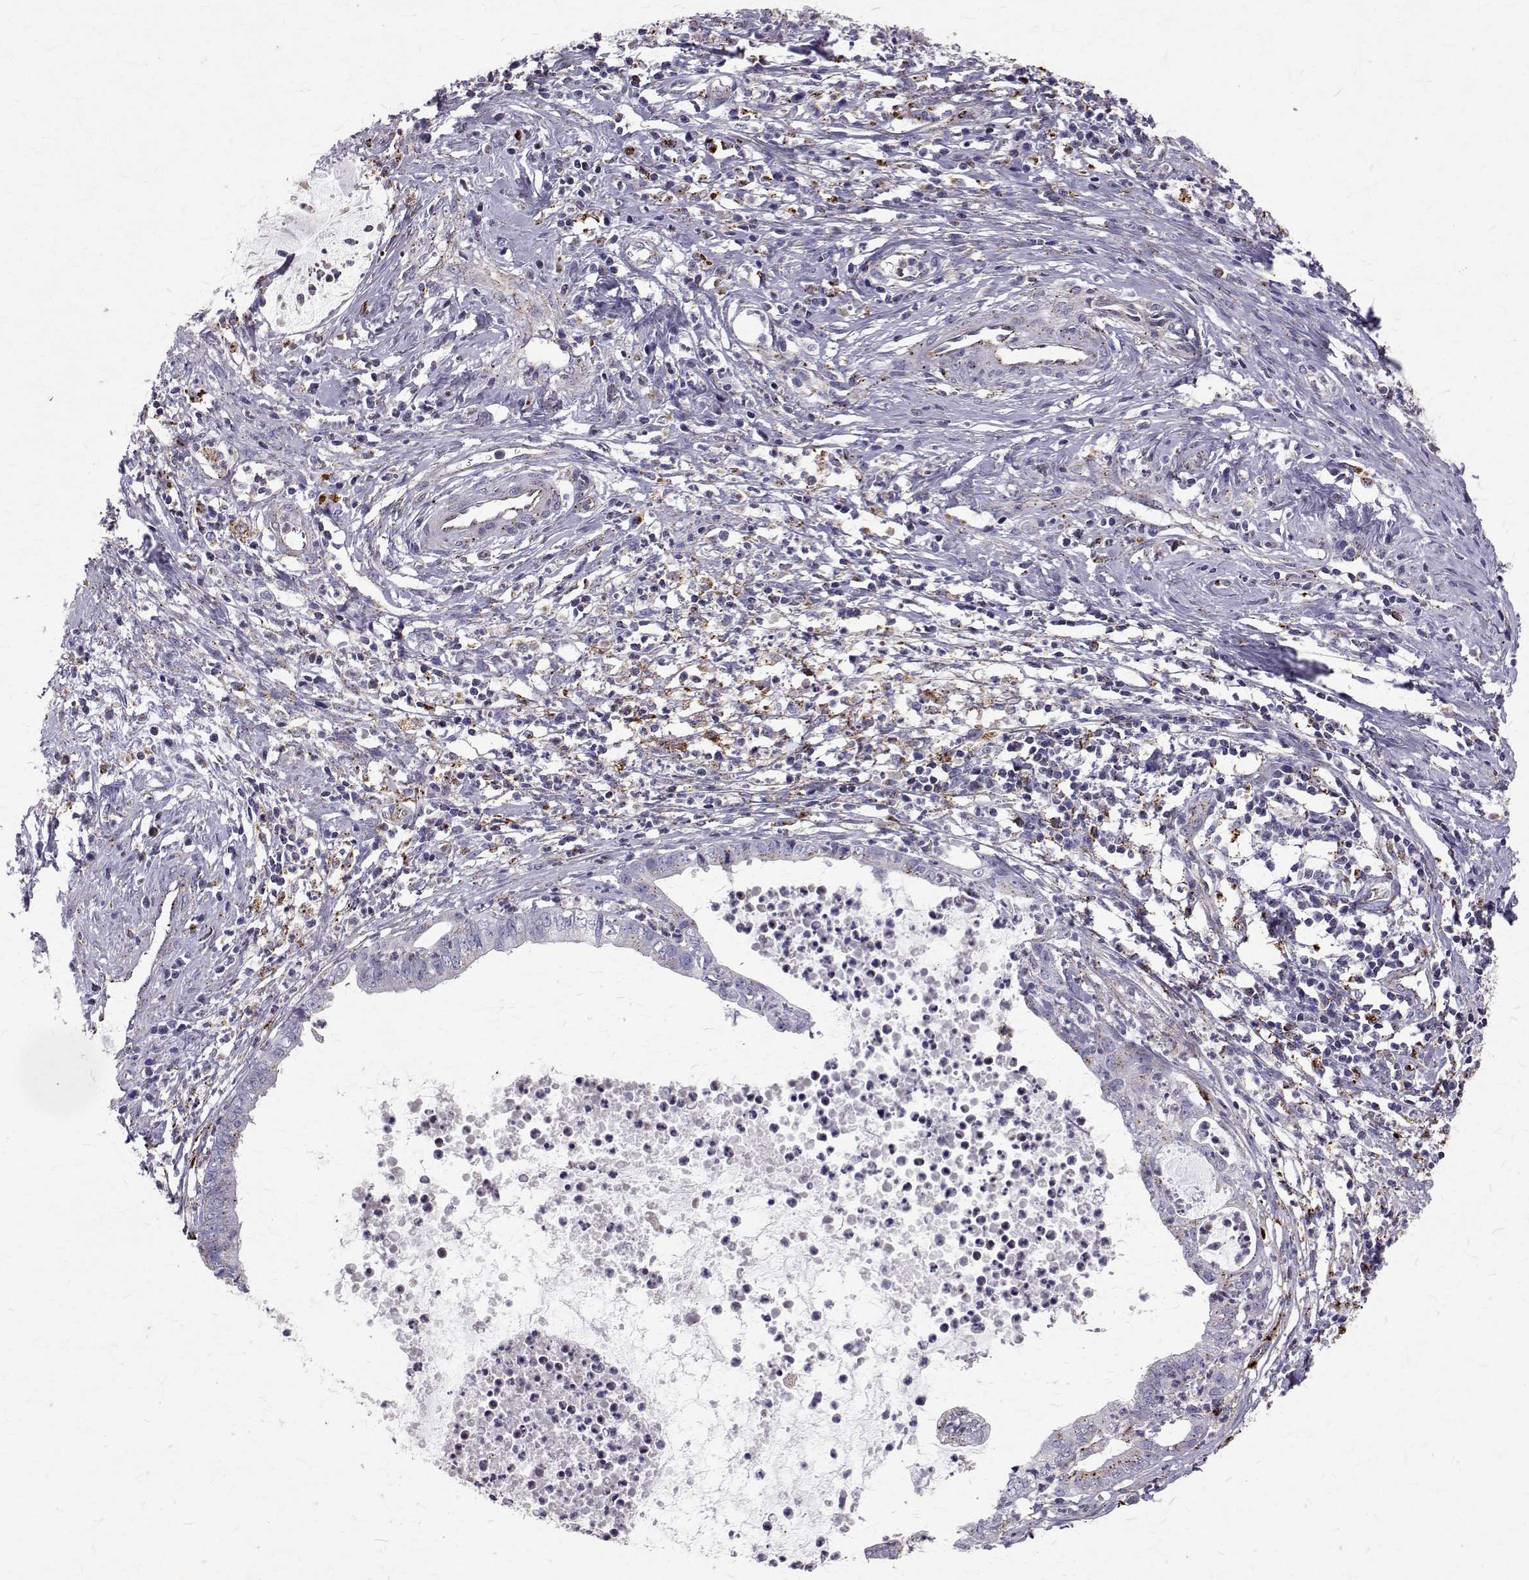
{"staining": {"intensity": "negative", "quantity": "none", "location": "none"}, "tissue": "cervical cancer", "cell_type": "Tumor cells", "image_type": "cancer", "snomed": [{"axis": "morphology", "description": "Normal tissue, NOS"}, {"axis": "morphology", "description": "Adenocarcinoma, NOS"}, {"axis": "topography", "description": "Cervix"}], "caption": "This is a photomicrograph of immunohistochemistry (IHC) staining of adenocarcinoma (cervical), which shows no expression in tumor cells.", "gene": "TPP1", "patient": {"sex": "female", "age": 38}}